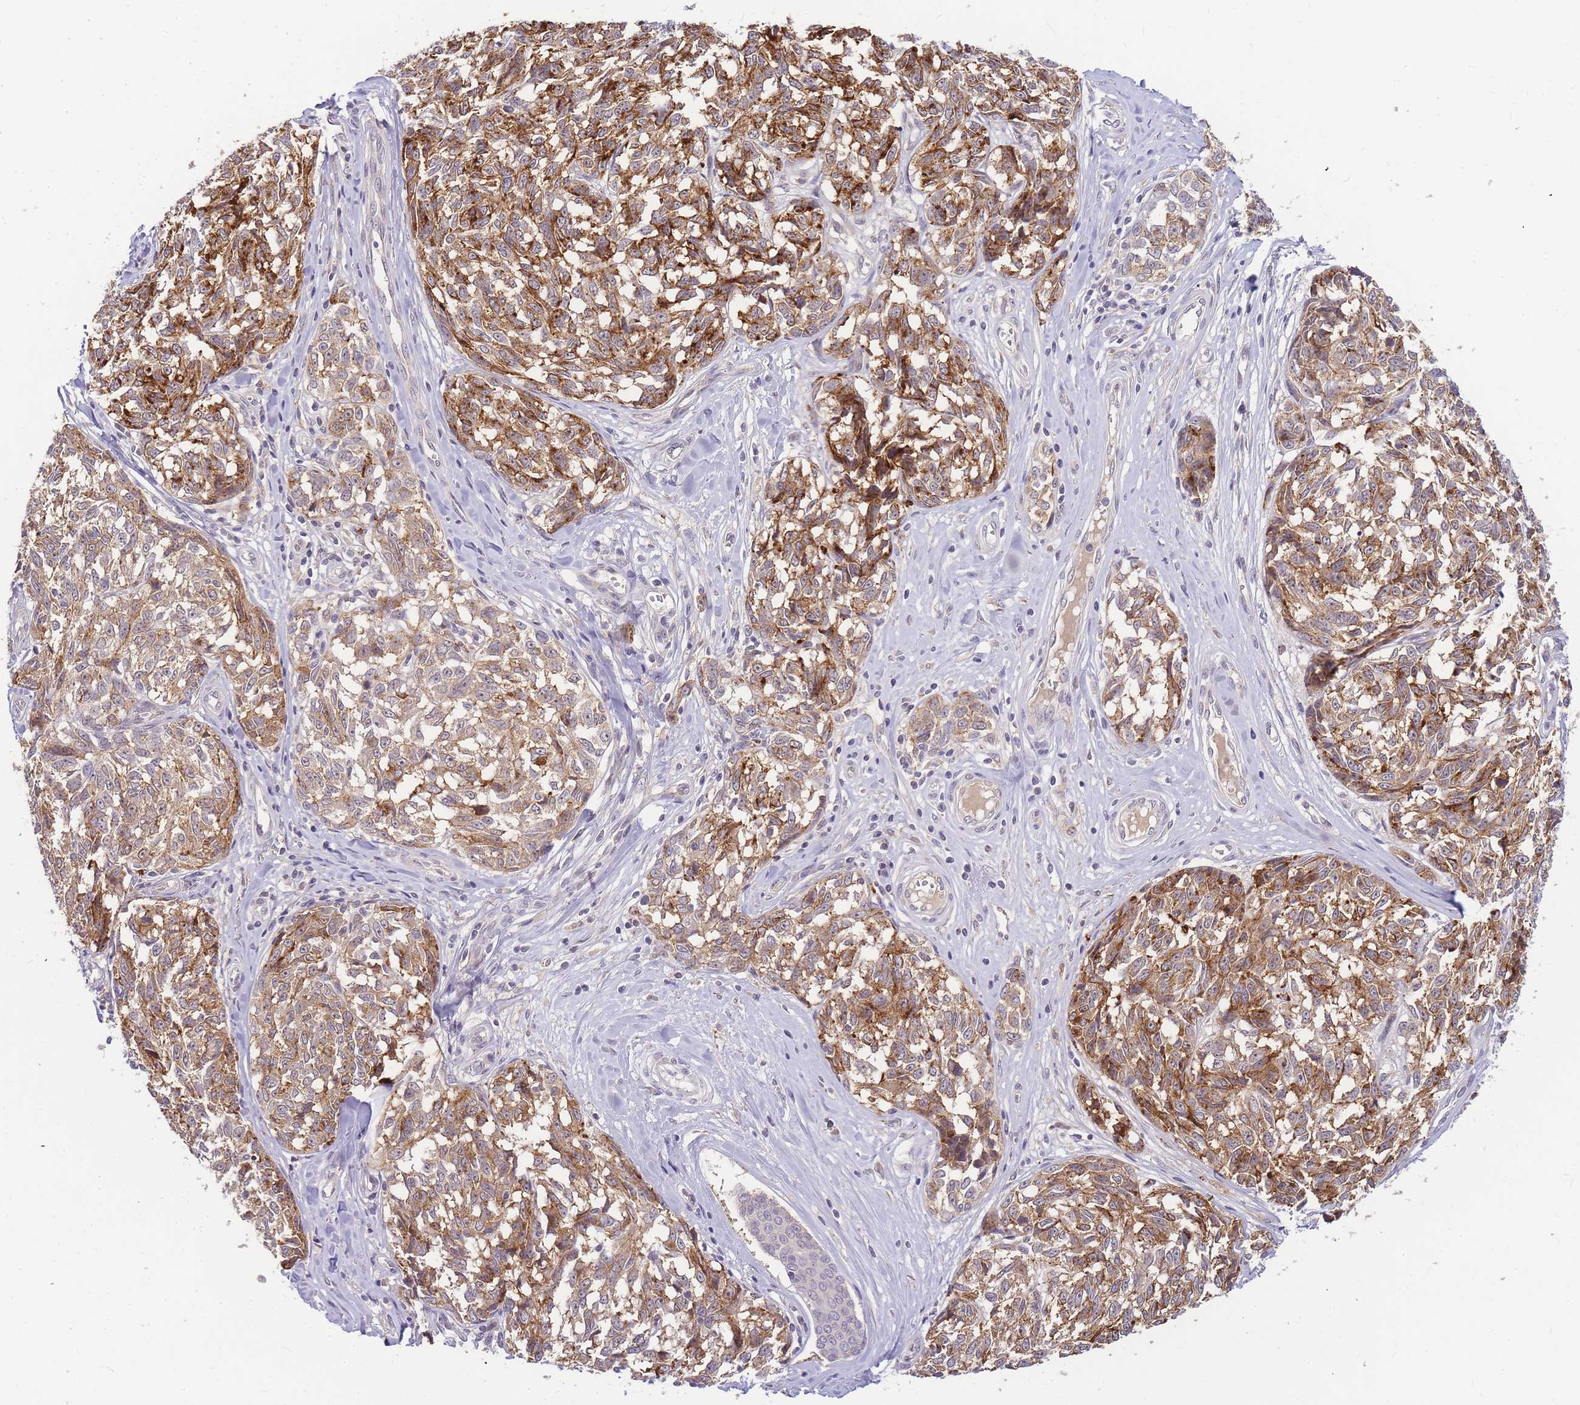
{"staining": {"intensity": "moderate", "quantity": ">75%", "location": "cytoplasmic/membranous"}, "tissue": "melanoma", "cell_type": "Tumor cells", "image_type": "cancer", "snomed": [{"axis": "morphology", "description": "Normal tissue, NOS"}, {"axis": "morphology", "description": "Malignant melanoma, NOS"}, {"axis": "topography", "description": "Skin"}], "caption": "Immunohistochemical staining of human melanoma shows moderate cytoplasmic/membranous protein staining in about >75% of tumor cells. The staining was performed using DAB to visualize the protein expression in brown, while the nuclei were stained in blue with hematoxylin (Magnification: 20x).", "gene": "ZNF577", "patient": {"sex": "female", "age": 64}}